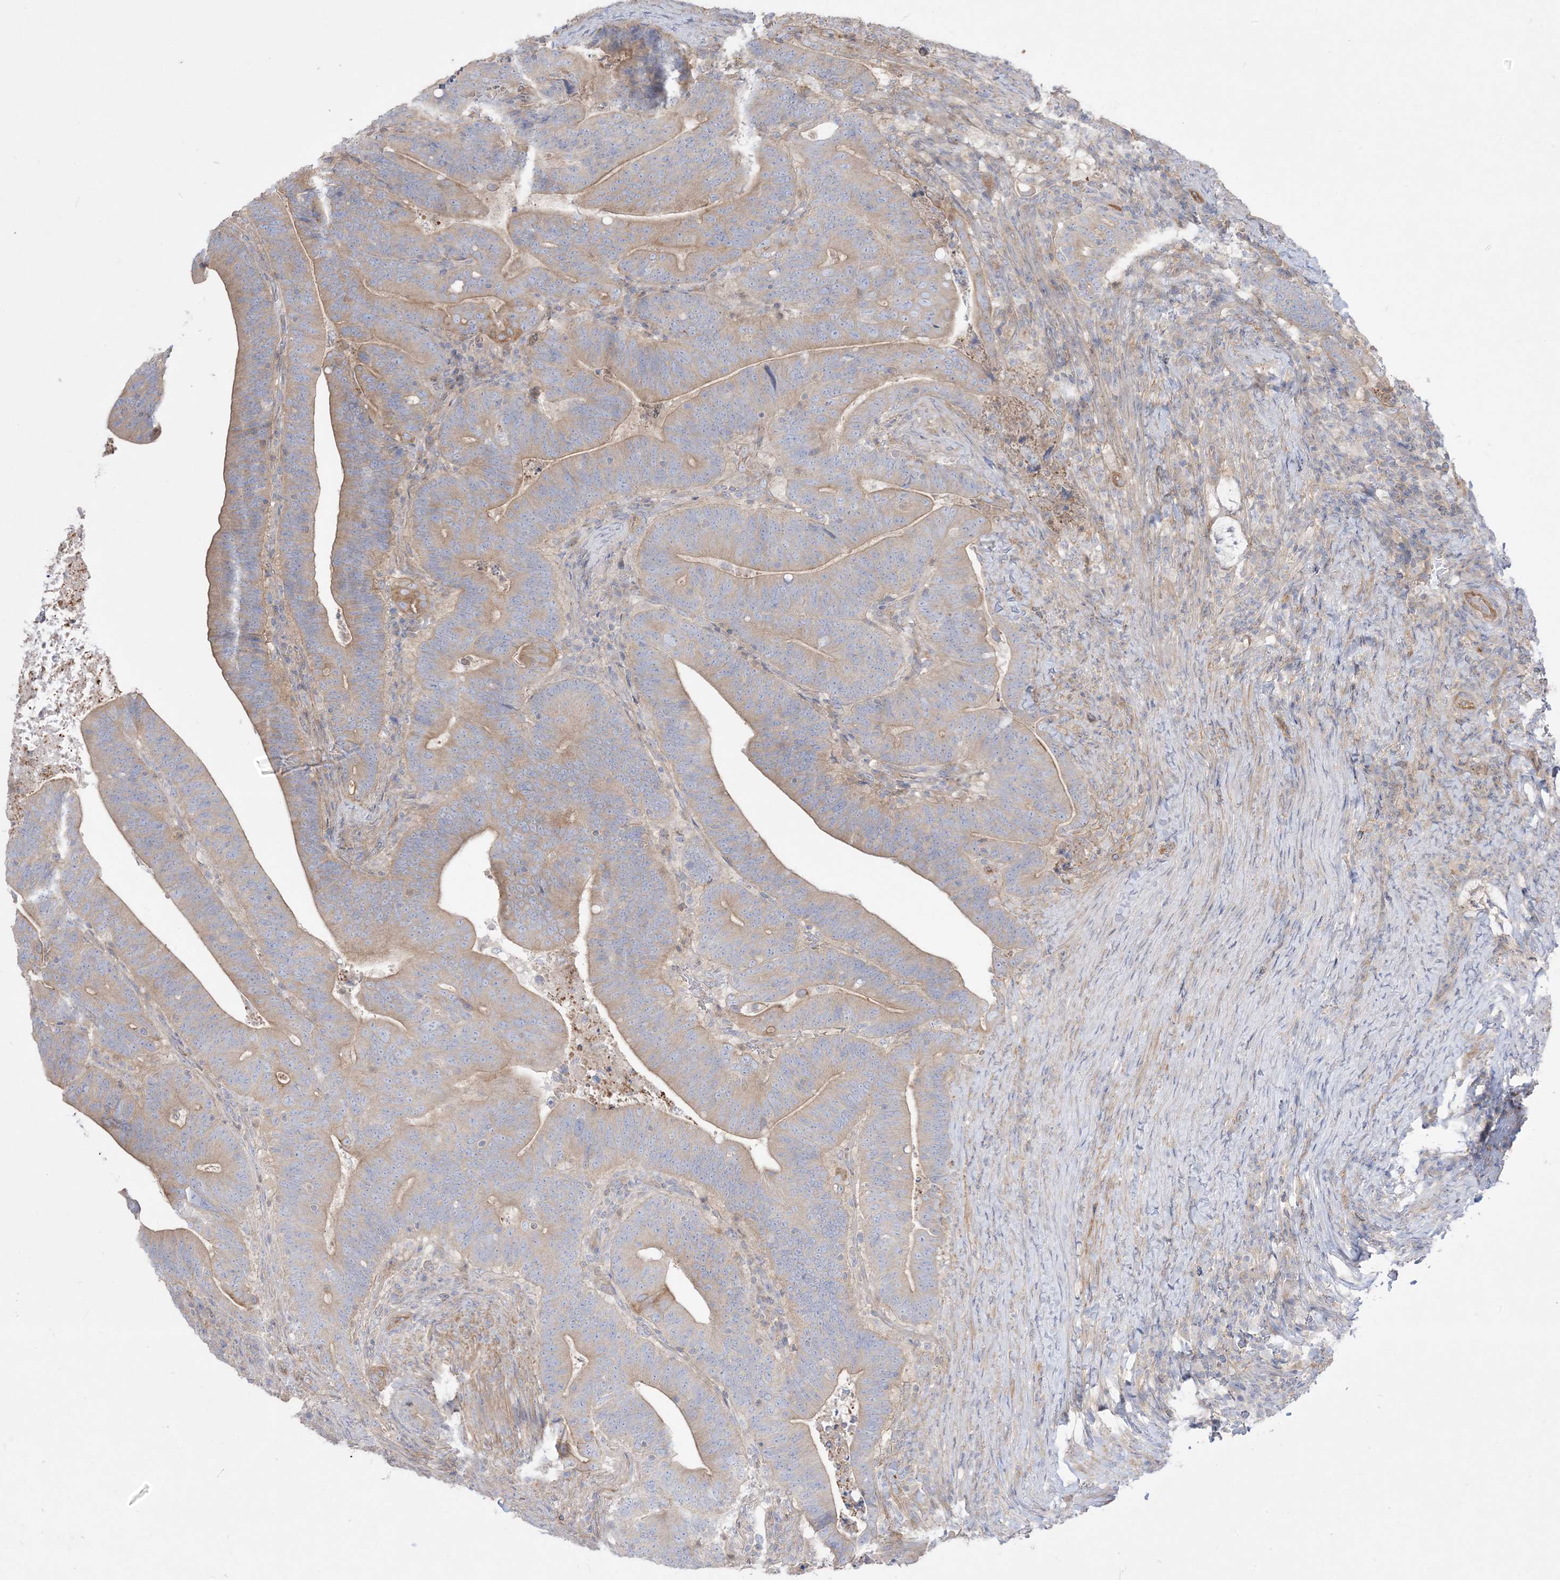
{"staining": {"intensity": "weak", "quantity": ">75%", "location": "cytoplasmic/membranous"}, "tissue": "colorectal cancer", "cell_type": "Tumor cells", "image_type": "cancer", "snomed": [{"axis": "morphology", "description": "Adenocarcinoma, NOS"}, {"axis": "topography", "description": "Colon"}], "caption": "The image exhibits a brown stain indicating the presence of a protein in the cytoplasmic/membranous of tumor cells in colorectal cancer.", "gene": "ARHGEF9", "patient": {"sex": "female", "age": 66}}